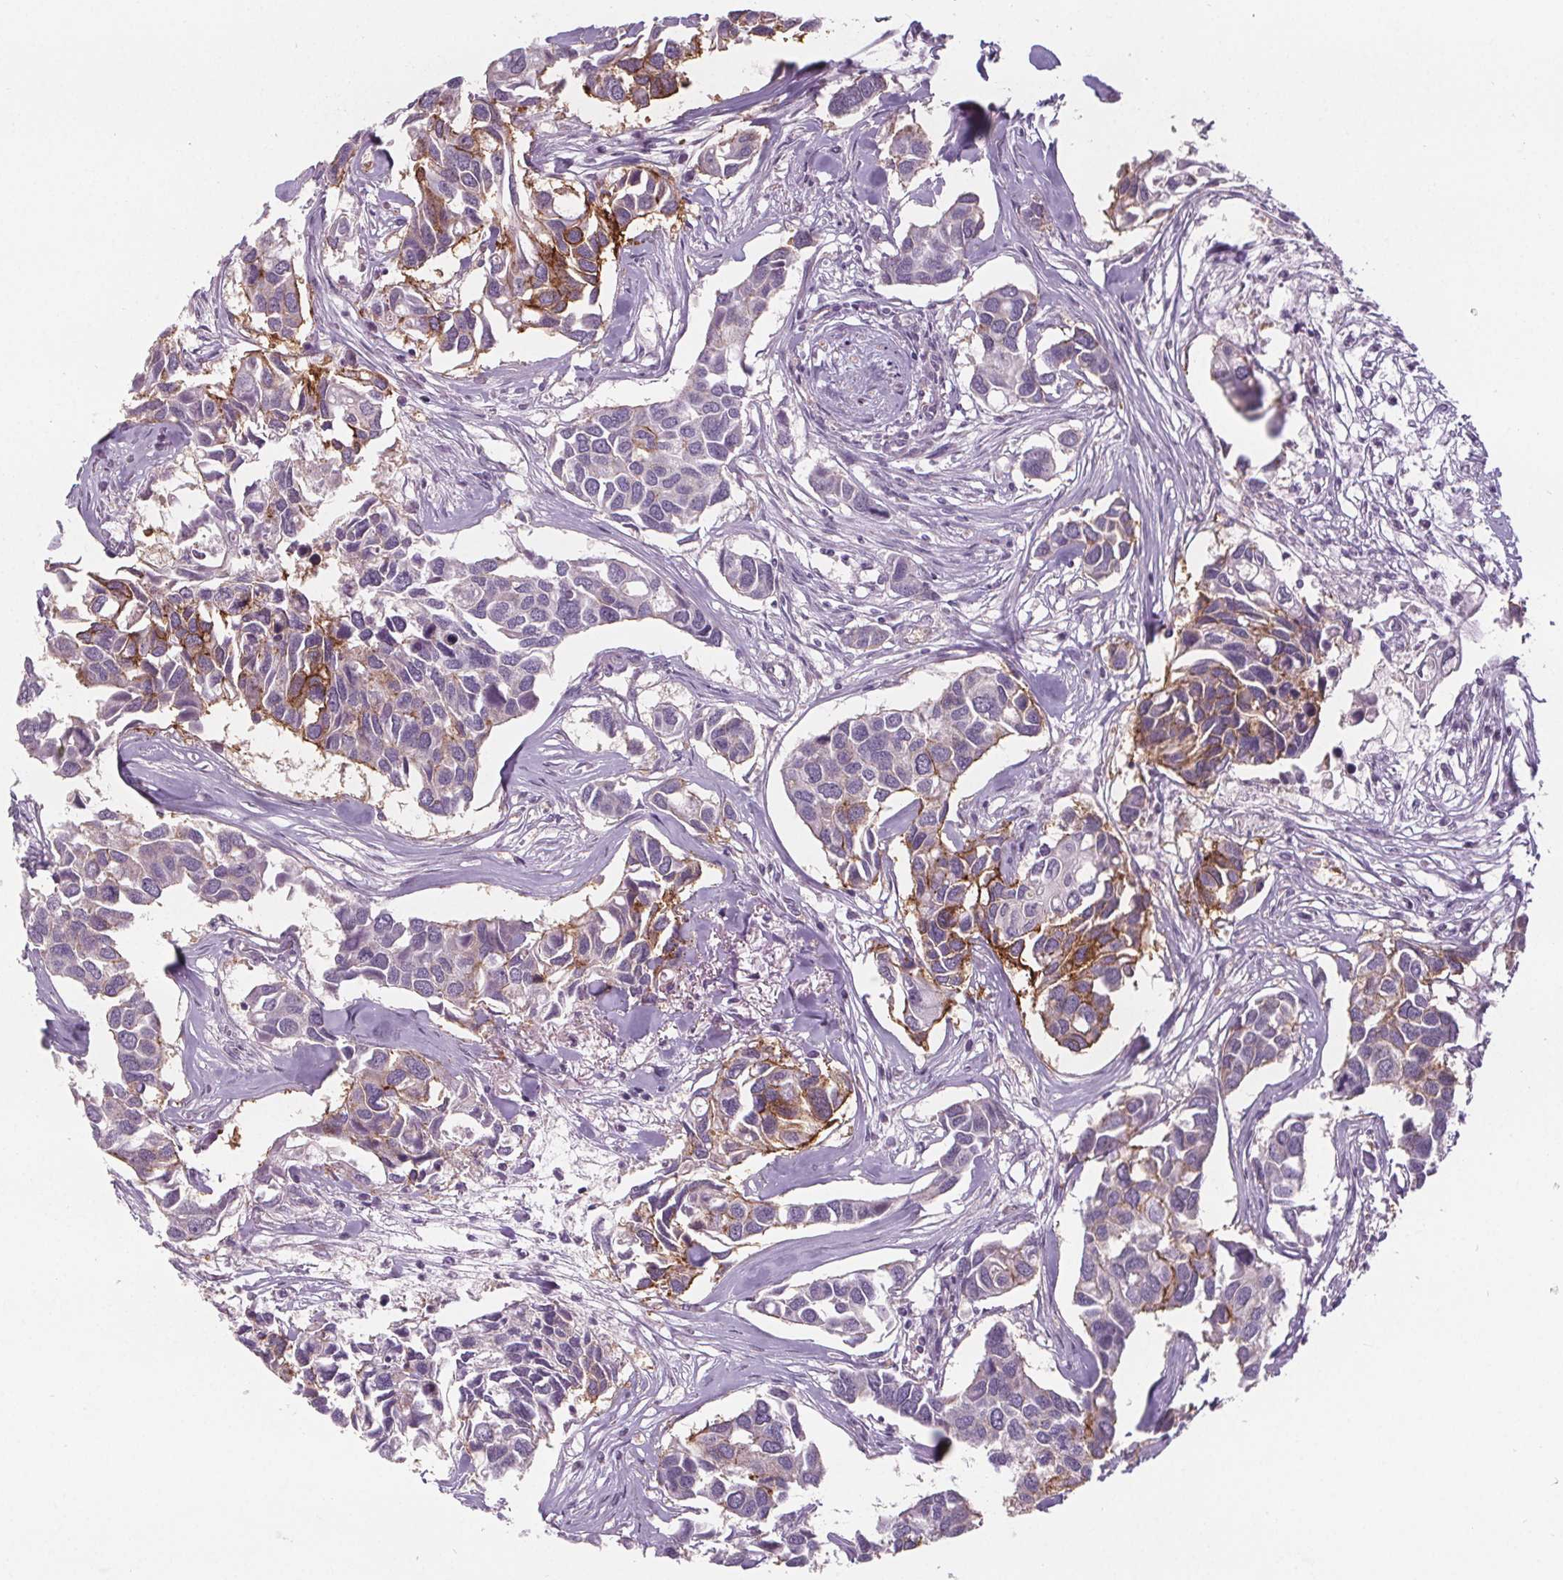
{"staining": {"intensity": "moderate", "quantity": "25%-75%", "location": "cytoplasmic/membranous"}, "tissue": "breast cancer", "cell_type": "Tumor cells", "image_type": "cancer", "snomed": [{"axis": "morphology", "description": "Duct carcinoma"}, {"axis": "topography", "description": "Breast"}], "caption": "Protein staining of breast intraductal carcinoma tissue exhibits moderate cytoplasmic/membranous expression in approximately 25%-75% of tumor cells.", "gene": "ATP1A1", "patient": {"sex": "female", "age": 83}}